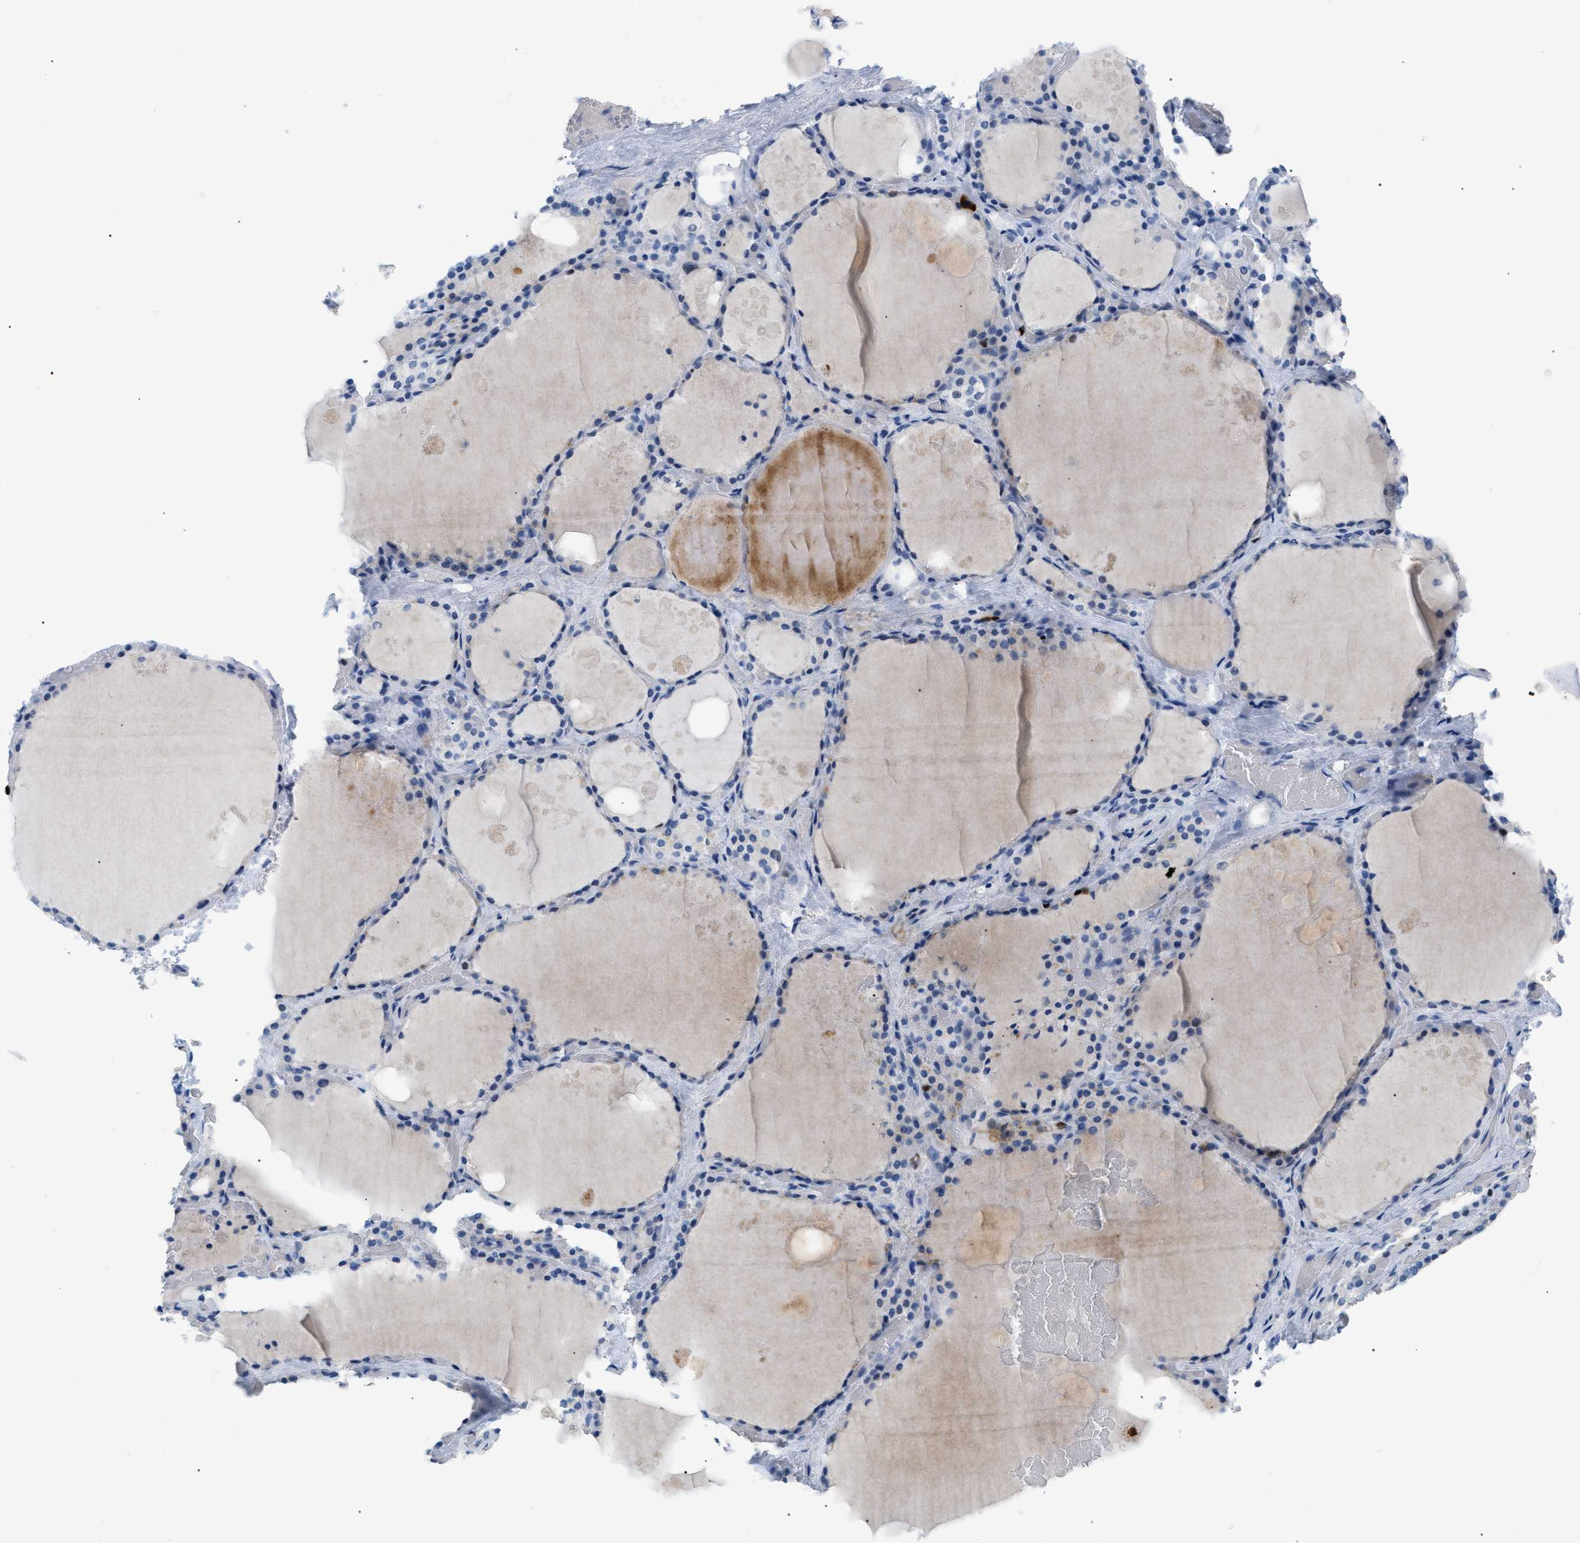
{"staining": {"intensity": "negative", "quantity": "none", "location": "none"}, "tissue": "thyroid gland", "cell_type": "Glandular cells", "image_type": "normal", "snomed": [{"axis": "morphology", "description": "Normal tissue, NOS"}, {"axis": "topography", "description": "Thyroid gland"}], "caption": "This histopathology image is of unremarkable thyroid gland stained with IHC to label a protein in brown with the nuclei are counter-stained blue. There is no expression in glandular cells. (DAB (3,3'-diaminobenzidine) IHC visualized using brightfield microscopy, high magnification).", "gene": "MCM7", "patient": {"sex": "male", "age": 61}}